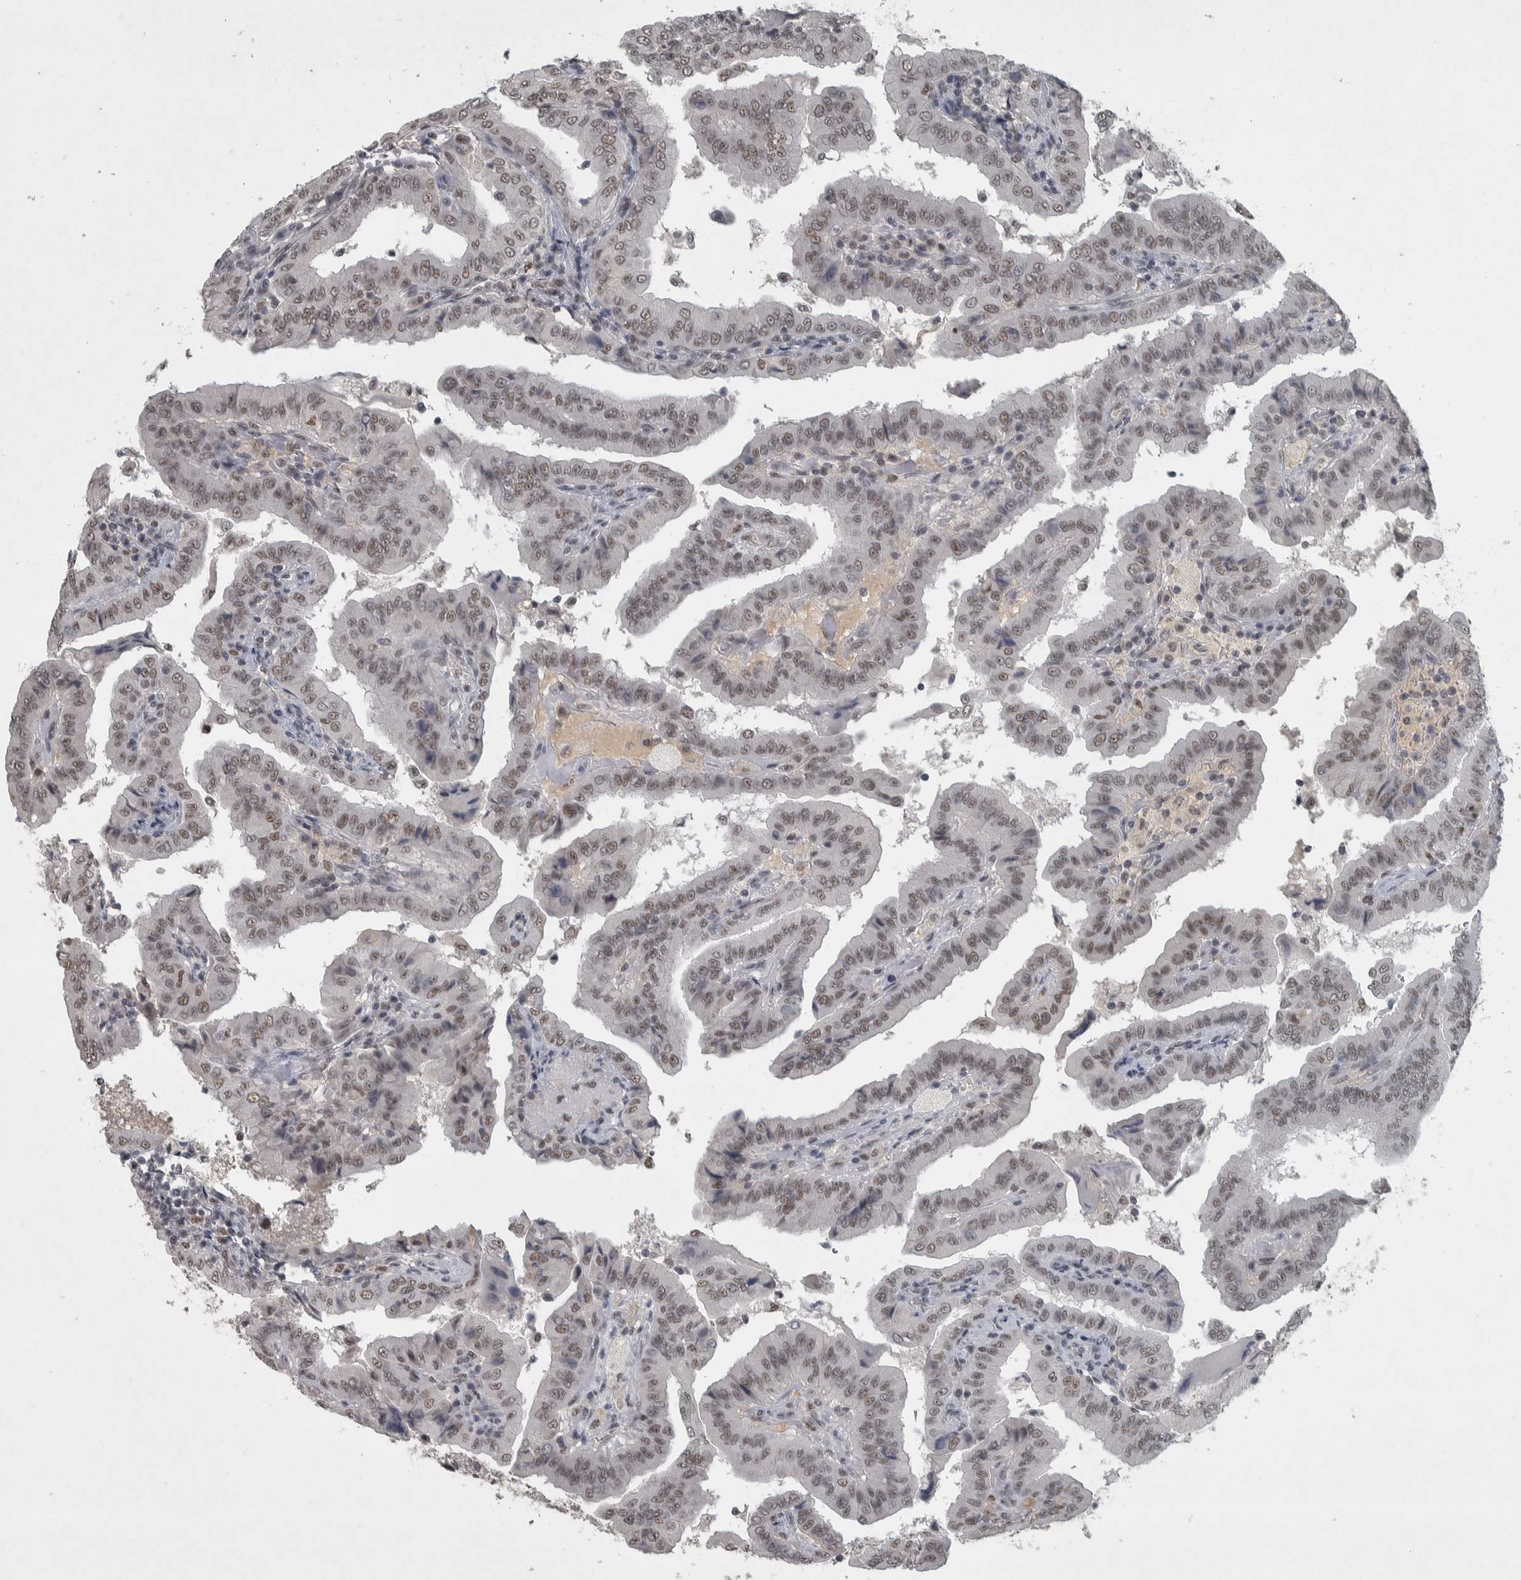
{"staining": {"intensity": "weak", "quantity": ">75%", "location": "nuclear"}, "tissue": "thyroid cancer", "cell_type": "Tumor cells", "image_type": "cancer", "snomed": [{"axis": "morphology", "description": "Papillary adenocarcinoma, NOS"}, {"axis": "topography", "description": "Thyroid gland"}], "caption": "High-power microscopy captured an immunohistochemistry micrograph of thyroid cancer (papillary adenocarcinoma), revealing weak nuclear expression in approximately >75% of tumor cells.", "gene": "DDX42", "patient": {"sex": "male", "age": 33}}